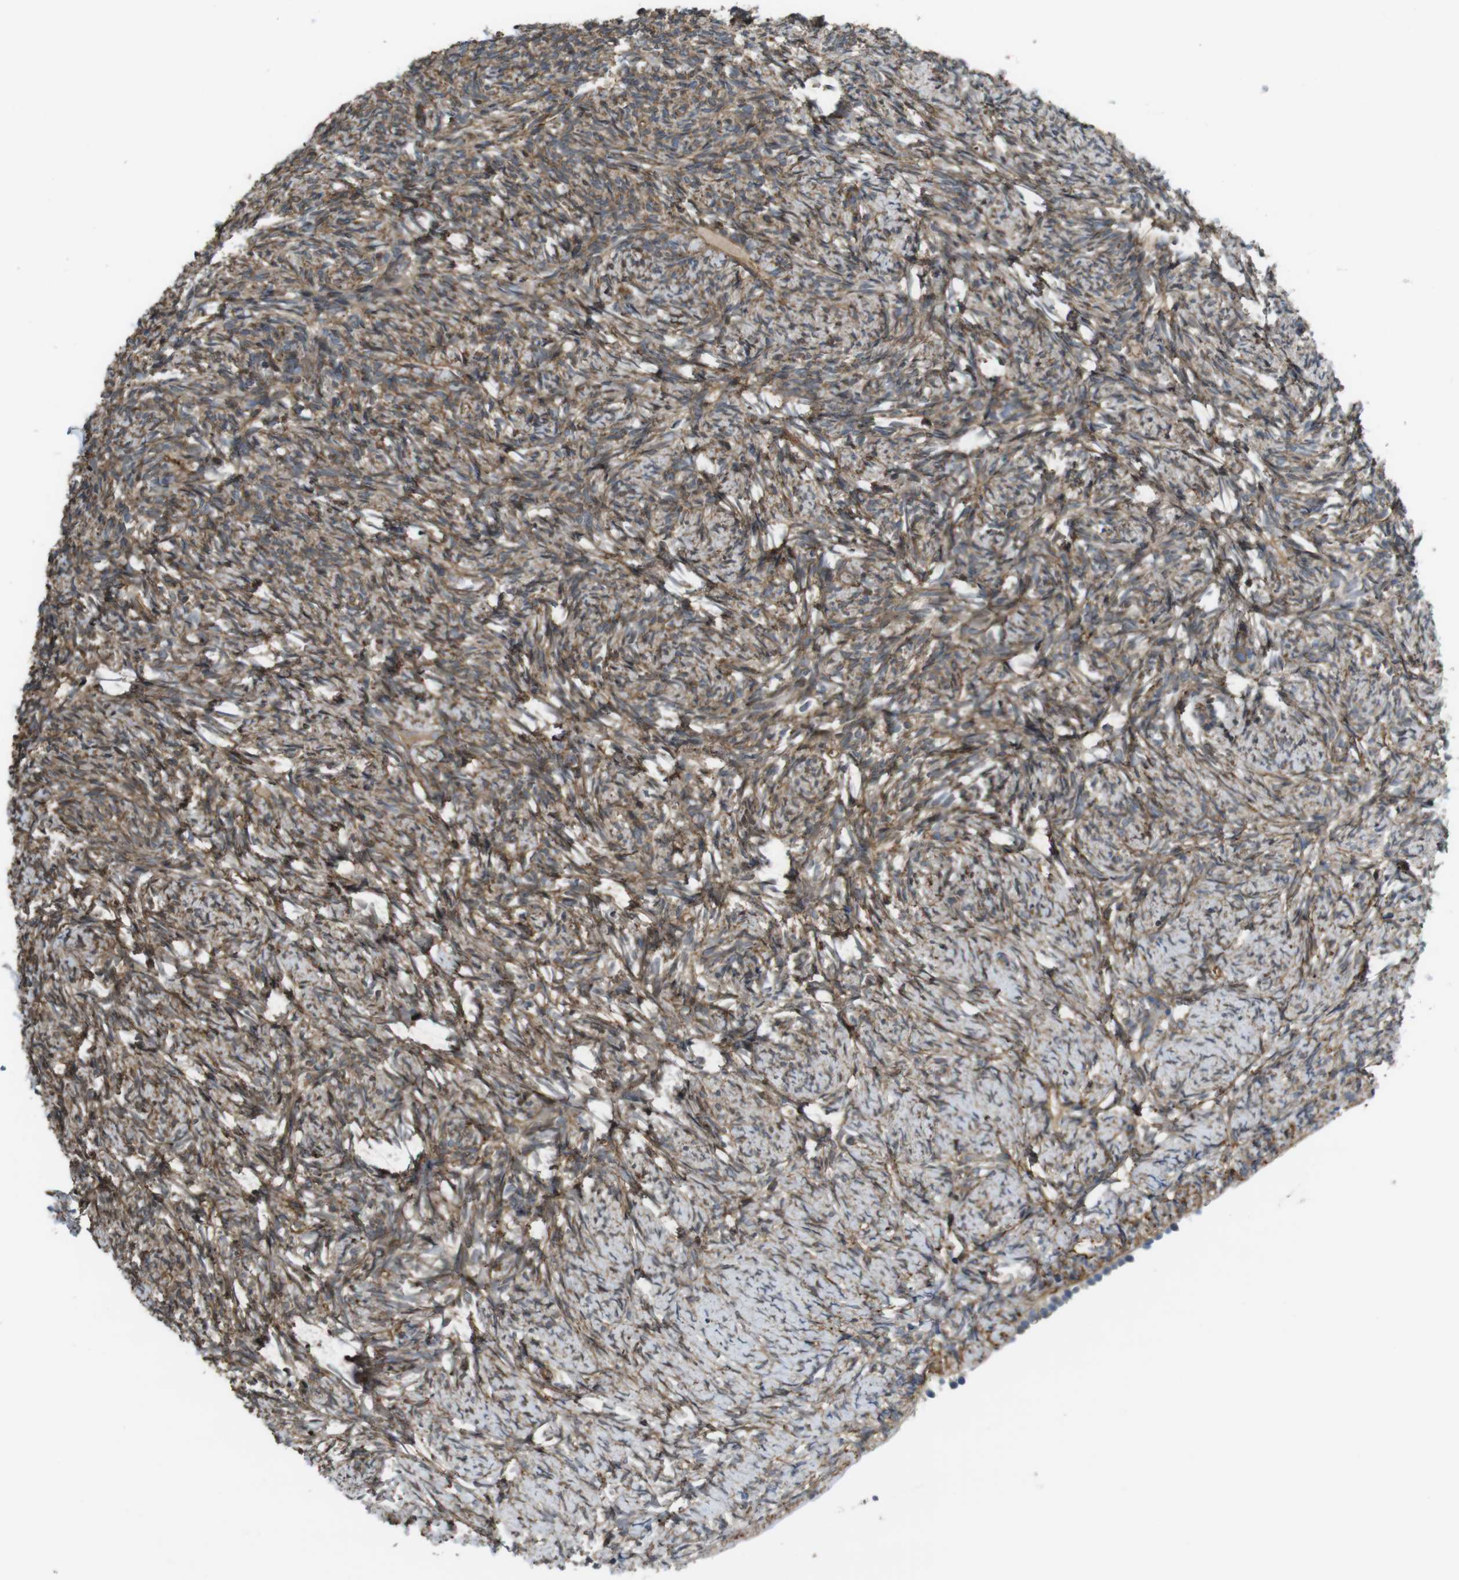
{"staining": {"intensity": "moderate", "quantity": ">75%", "location": "cytoplasmic/membranous"}, "tissue": "ovary", "cell_type": "Ovarian stroma cells", "image_type": "normal", "snomed": [{"axis": "morphology", "description": "Normal tissue, NOS"}, {"axis": "topography", "description": "Ovary"}], "caption": "A high-resolution histopathology image shows IHC staining of normal ovary, which shows moderate cytoplasmic/membranous staining in about >75% of ovarian stroma cells. The protein is stained brown, and the nuclei are stained in blue (DAB (3,3'-diaminobenzidine) IHC with brightfield microscopy, high magnification).", "gene": "ARHGDIA", "patient": {"sex": "female", "age": 60}}